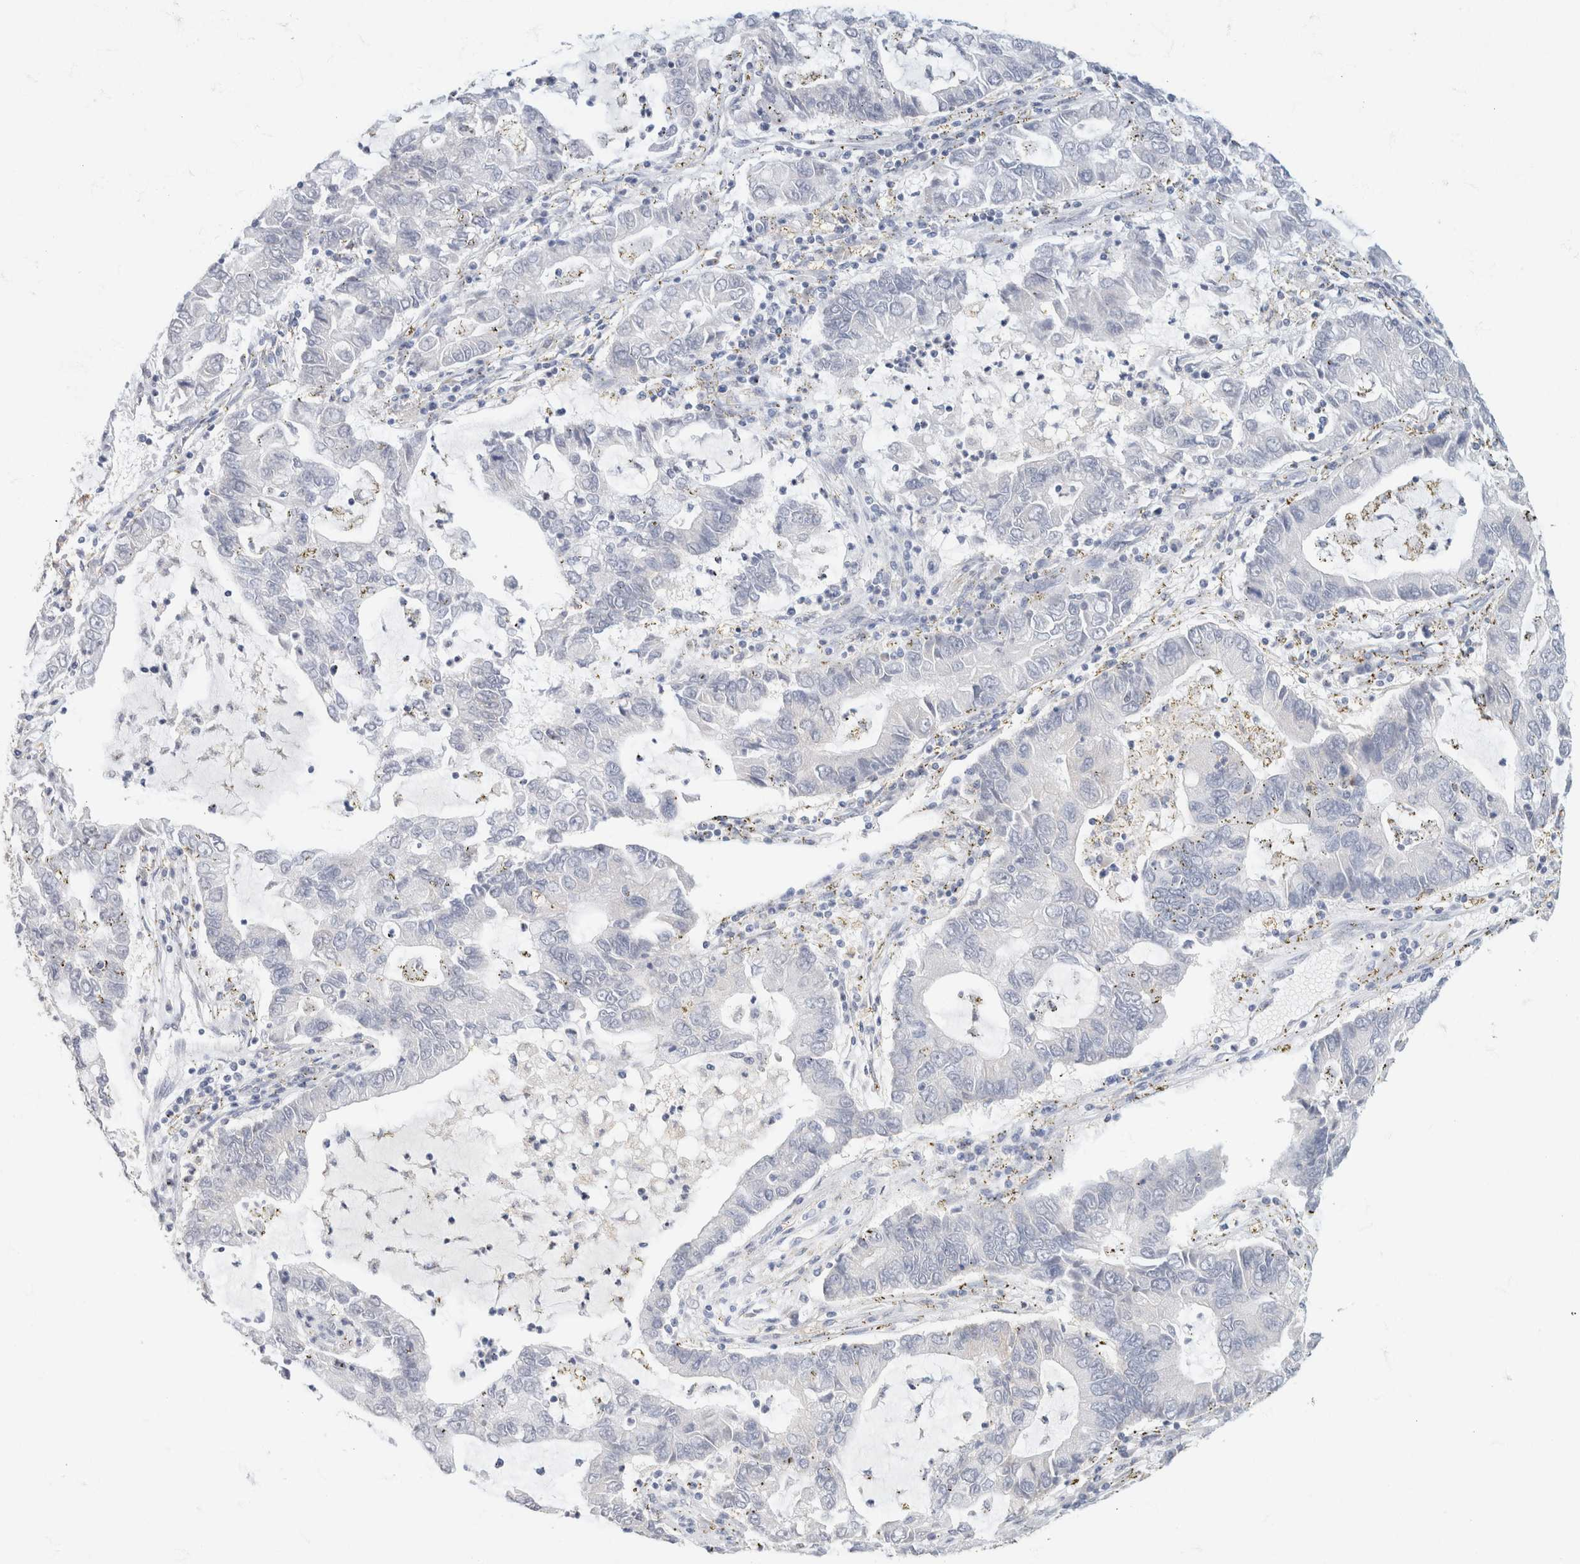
{"staining": {"intensity": "negative", "quantity": "none", "location": "none"}, "tissue": "lung cancer", "cell_type": "Tumor cells", "image_type": "cancer", "snomed": [{"axis": "morphology", "description": "Adenocarcinoma, NOS"}, {"axis": "topography", "description": "Lung"}], "caption": "A high-resolution photomicrograph shows immunohistochemistry (IHC) staining of lung cancer (adenocarcinoma), which displays no significant positivity in tumor cells. (Brightfield microscopy of DAB (3,3'-diaminobenzidine) IHC at high magnification).", "gene": "CA12", "patient": {"sex": "female", "age": 51}}